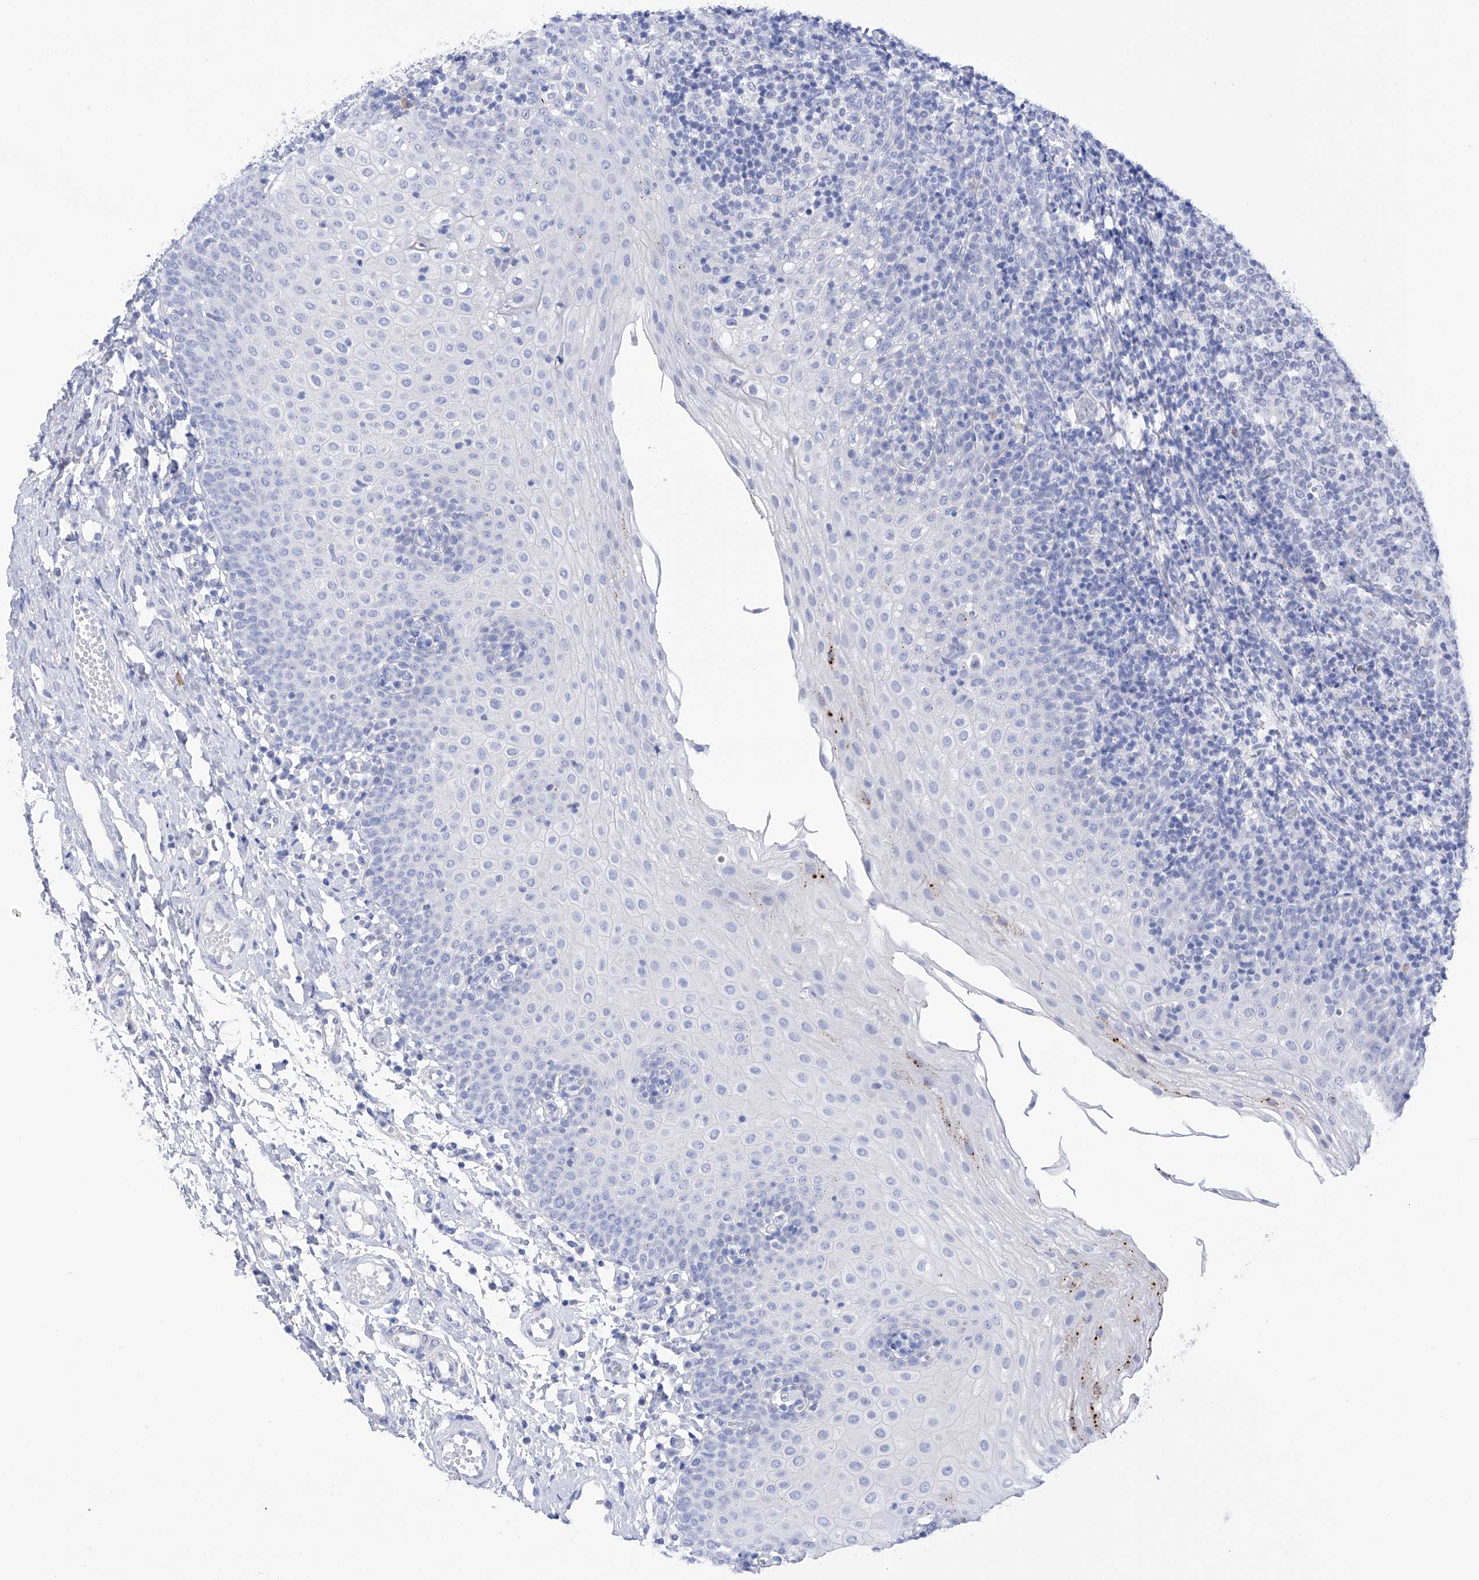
{"staining": {"intensity": "negative", "quantity": "none", "location": "none"}, "tissue": "tonsil", "cell_type": "Germinal center cells", "image_type": "normal", "snomed": [{"axis": "morphology", "description": "Normal tissue, NOS"}, {"axis": "topography", "description": "Tonsil"}], "caption": "An immunohistochemistry micrograph of normal tonsil is shown. There is no staining in germinal center cells of tonsil.", "gene": "FLG", "patient": {"sex": "female", "age": 19}}